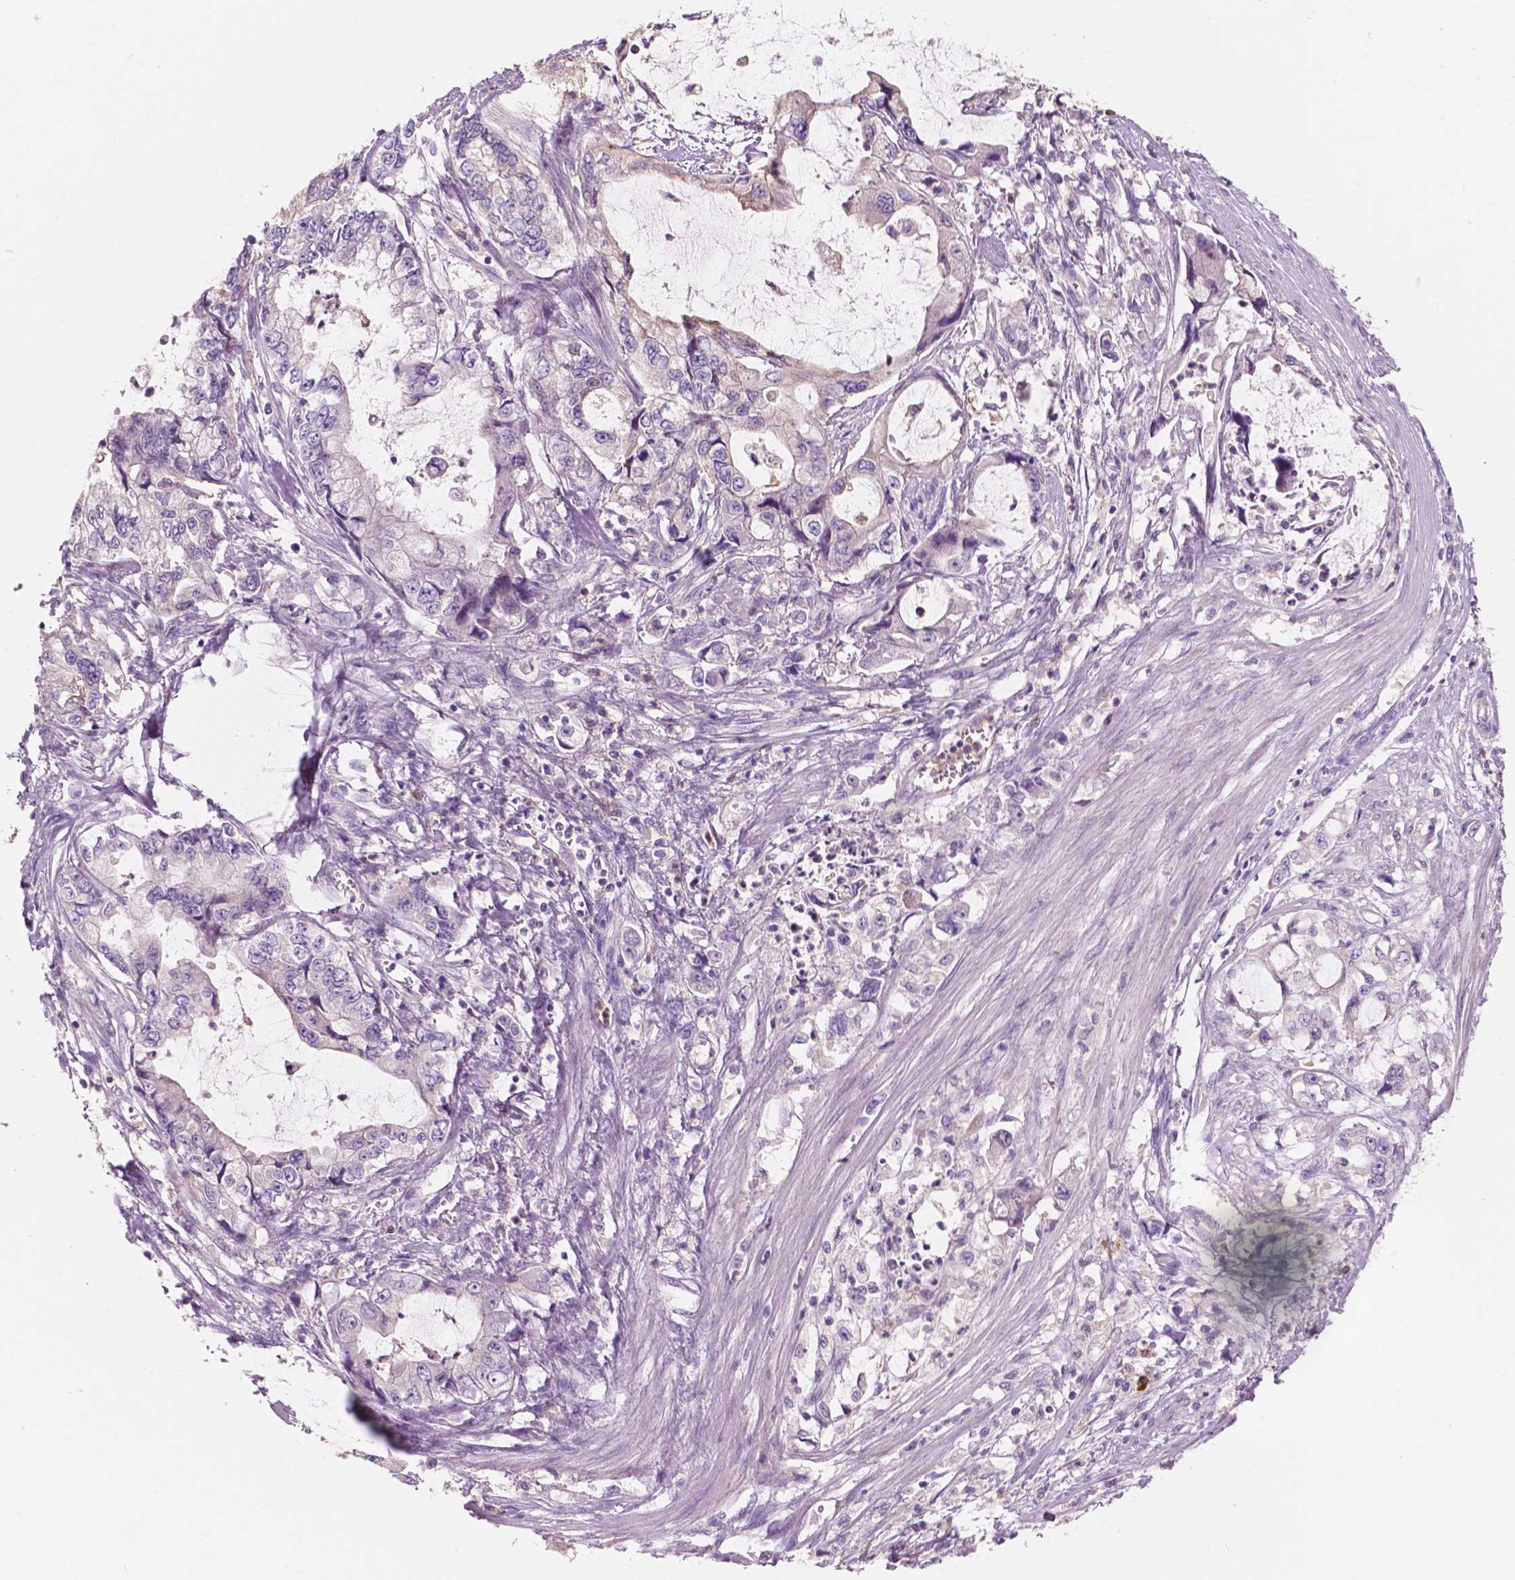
{"staining": {"intensity": "negative", "quantity": "none", "location": "none"}, "tissue": "stomach cancer", "cell_type": "Tumor cells", "image_type": "cancer", "snomed": [{"axis": "morphology", "description": "Adenocarcinoma, NOS"}, {"axis": "topography", "description": "Pancreas"}, {"axis": "topography", "description": "Stomach, upper"}, {"axis": "topography", "description": "Stomach"}], "caption": "High power microscopy image of an IHC image of stomach adenocarcinoma, revealing no significant expression in tumor cells.", "gene": "SEMA4A", "patient": {"sex": "male", "age": 77}}